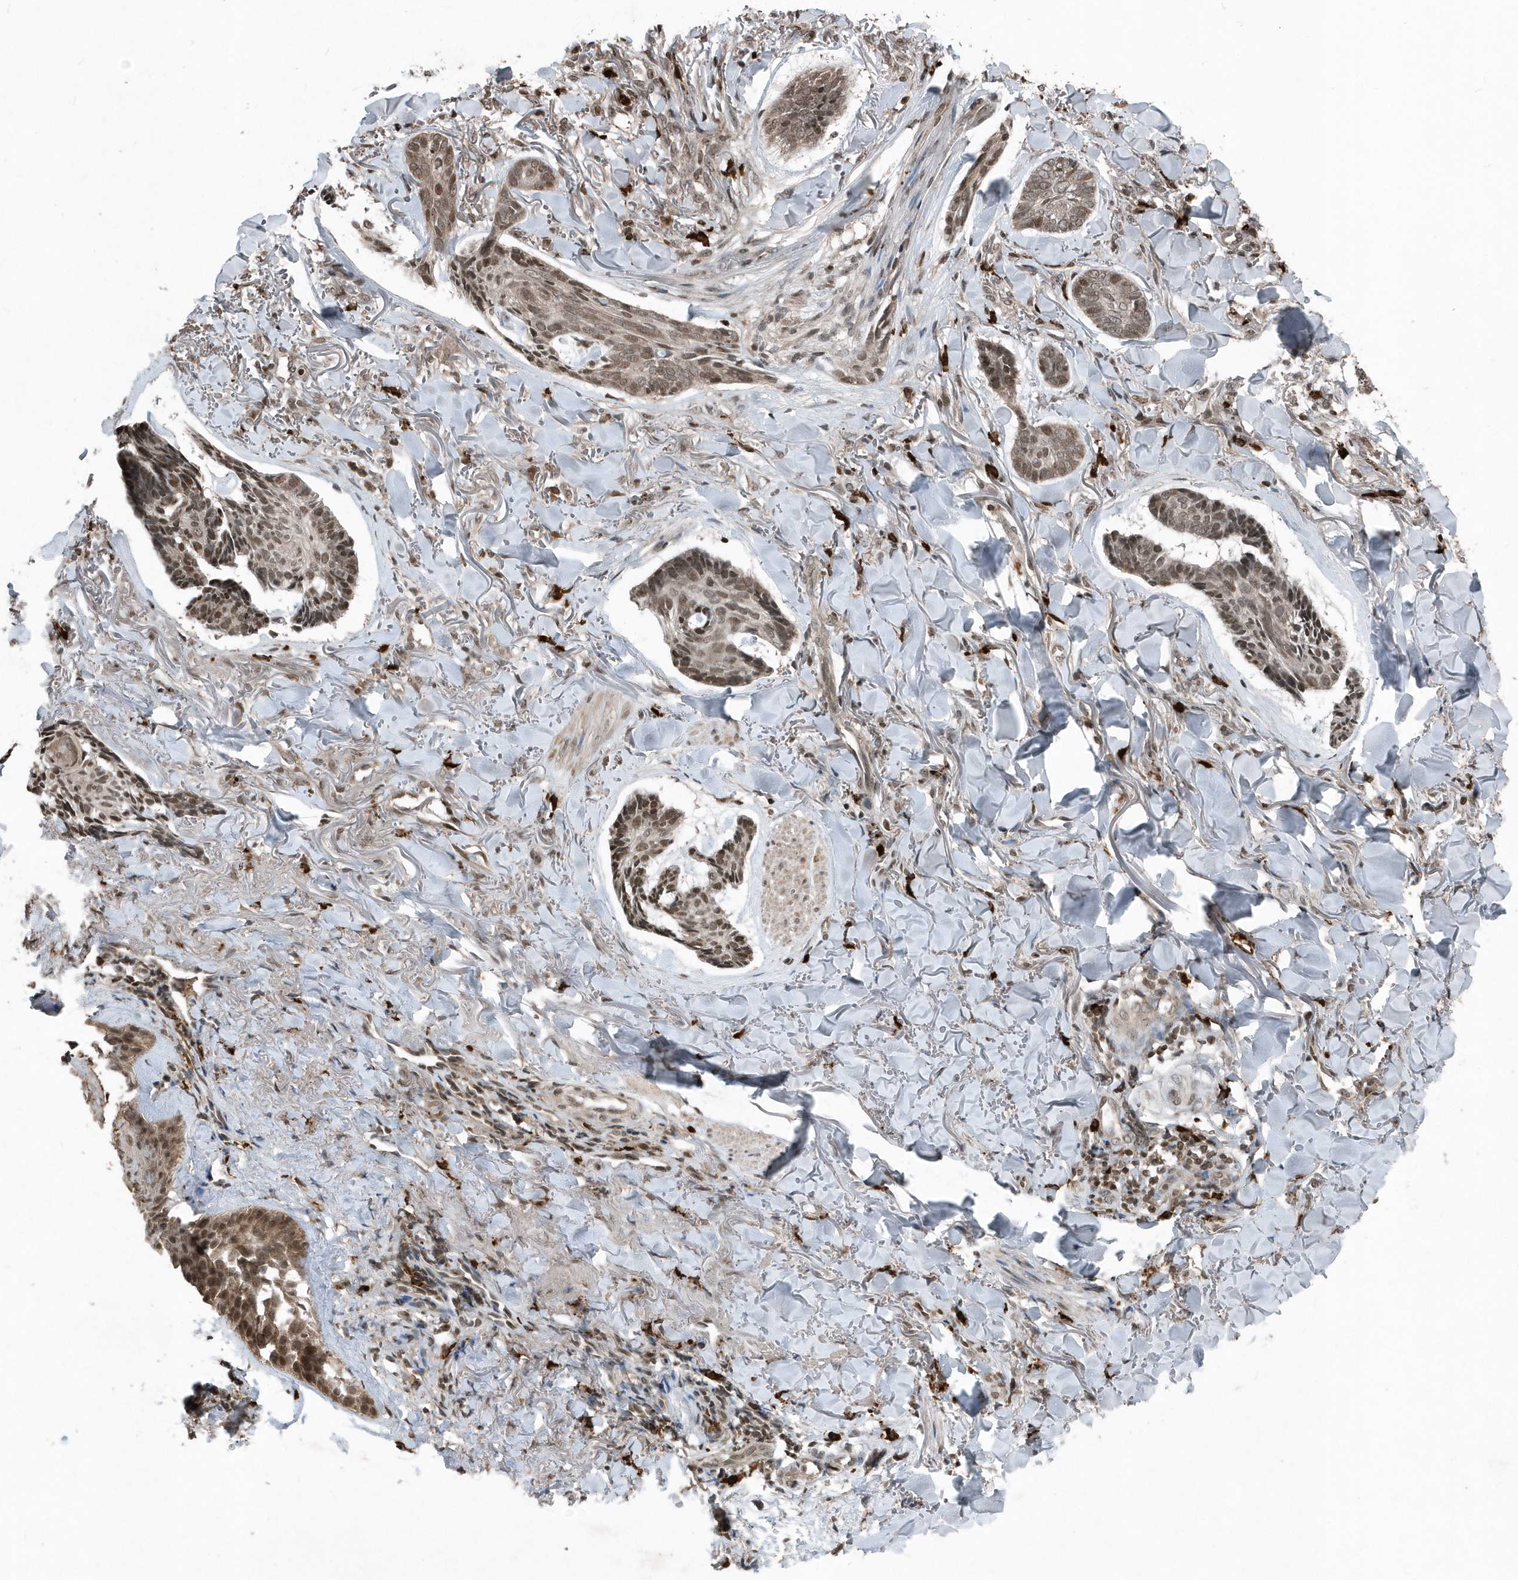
{"staining": {"intensity": "moderate", "quantity": ">75%", "location": "nuclear"}, "tissue": "skin cancer", "cell_type": "Tumor cells", "image_type": "cancer", "snomed": [{"axis": "morphology", "description": "Basal cell carcinoma"}, {"axis": "topography", "description": "Skin"}], "caption": "Immunohistochemical staining of human basal cell carcinoma (skin) demonstrates medium levels of moderate nuclear protein staining in about >75% of tumor cells. The protein is shown in brown color, while the nuclei are stained blue.", "gene": "EIF2B1", "patient": {"sex": "male", "age": 43}}